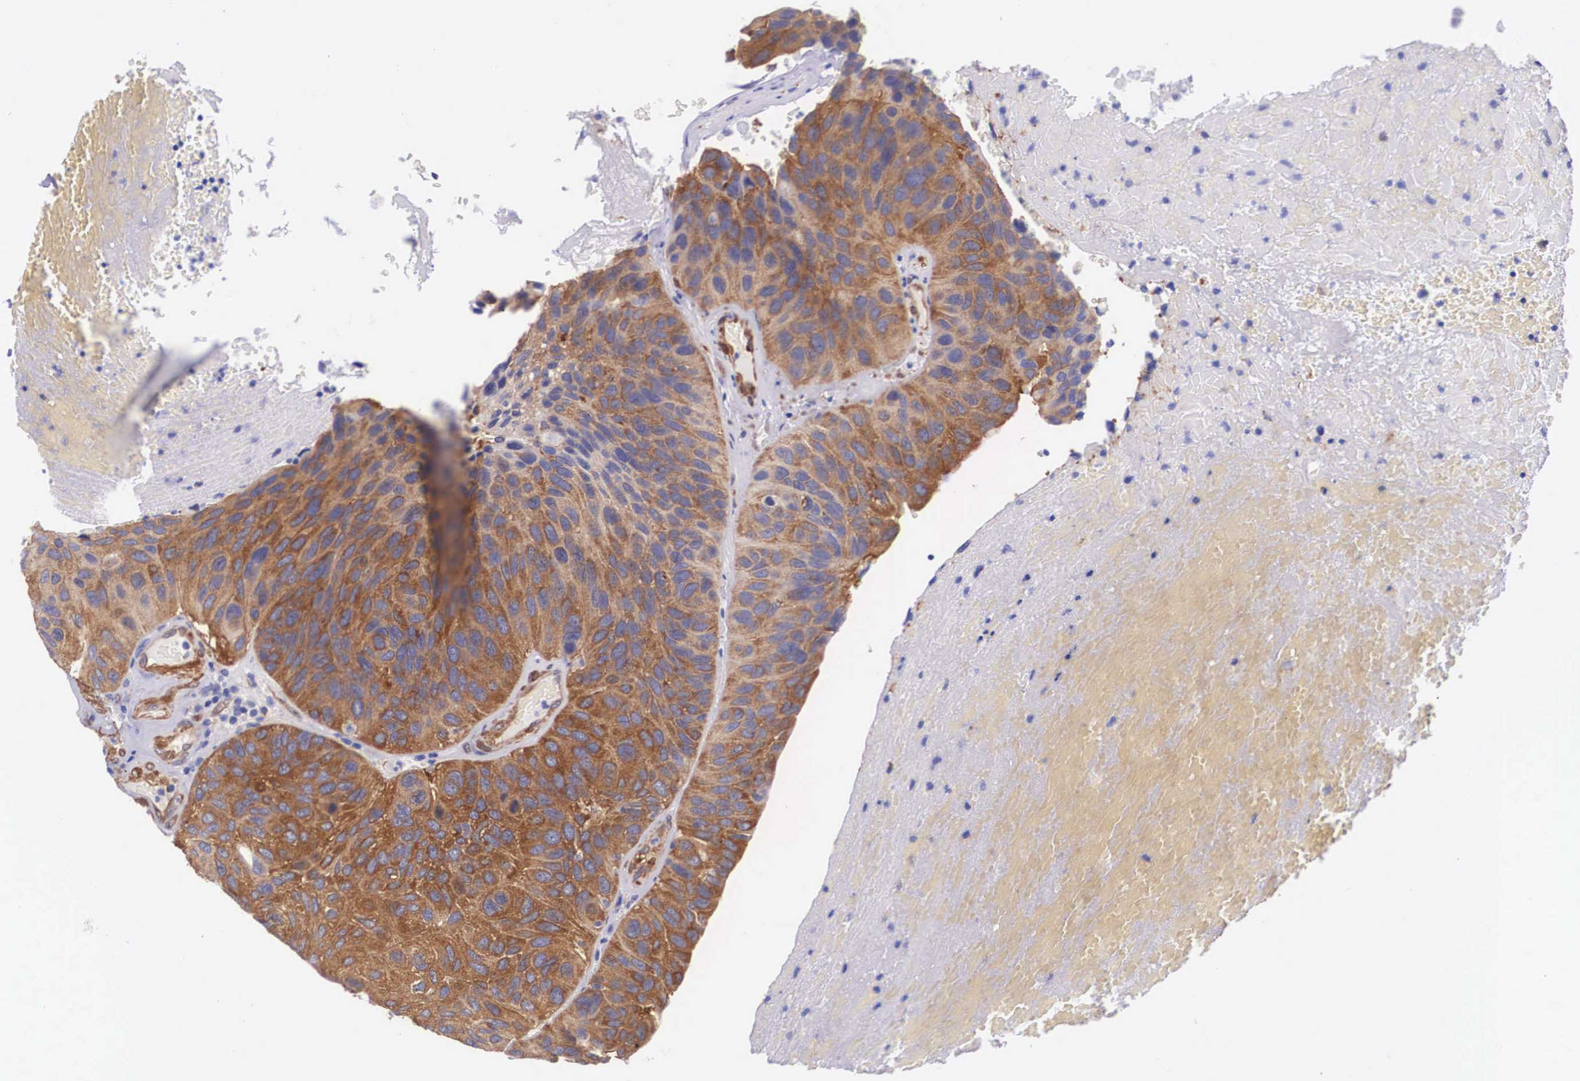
{"staining": {"intensity": "strong", "quantity": ">75%", "location": "cytoplasmic/membranous"}, "tissue": "urothelial cancer", "cell_type": "Tumor cells", "image_type": "cancer", "snomed": [{"axis": "morphology", "description": "Urothelial carcinoma, High grade"}, {"axis": "topography", "description": "Urinary bladder"}], "caption": "Human high-grade urothelial carcinoma stained with a brown dye displays strong cytoplasmic/membranous positive expression in approximately >75% of tumor cells.", "gene": "BCAR1", "patient": {"sex": "male", "age": 66}}